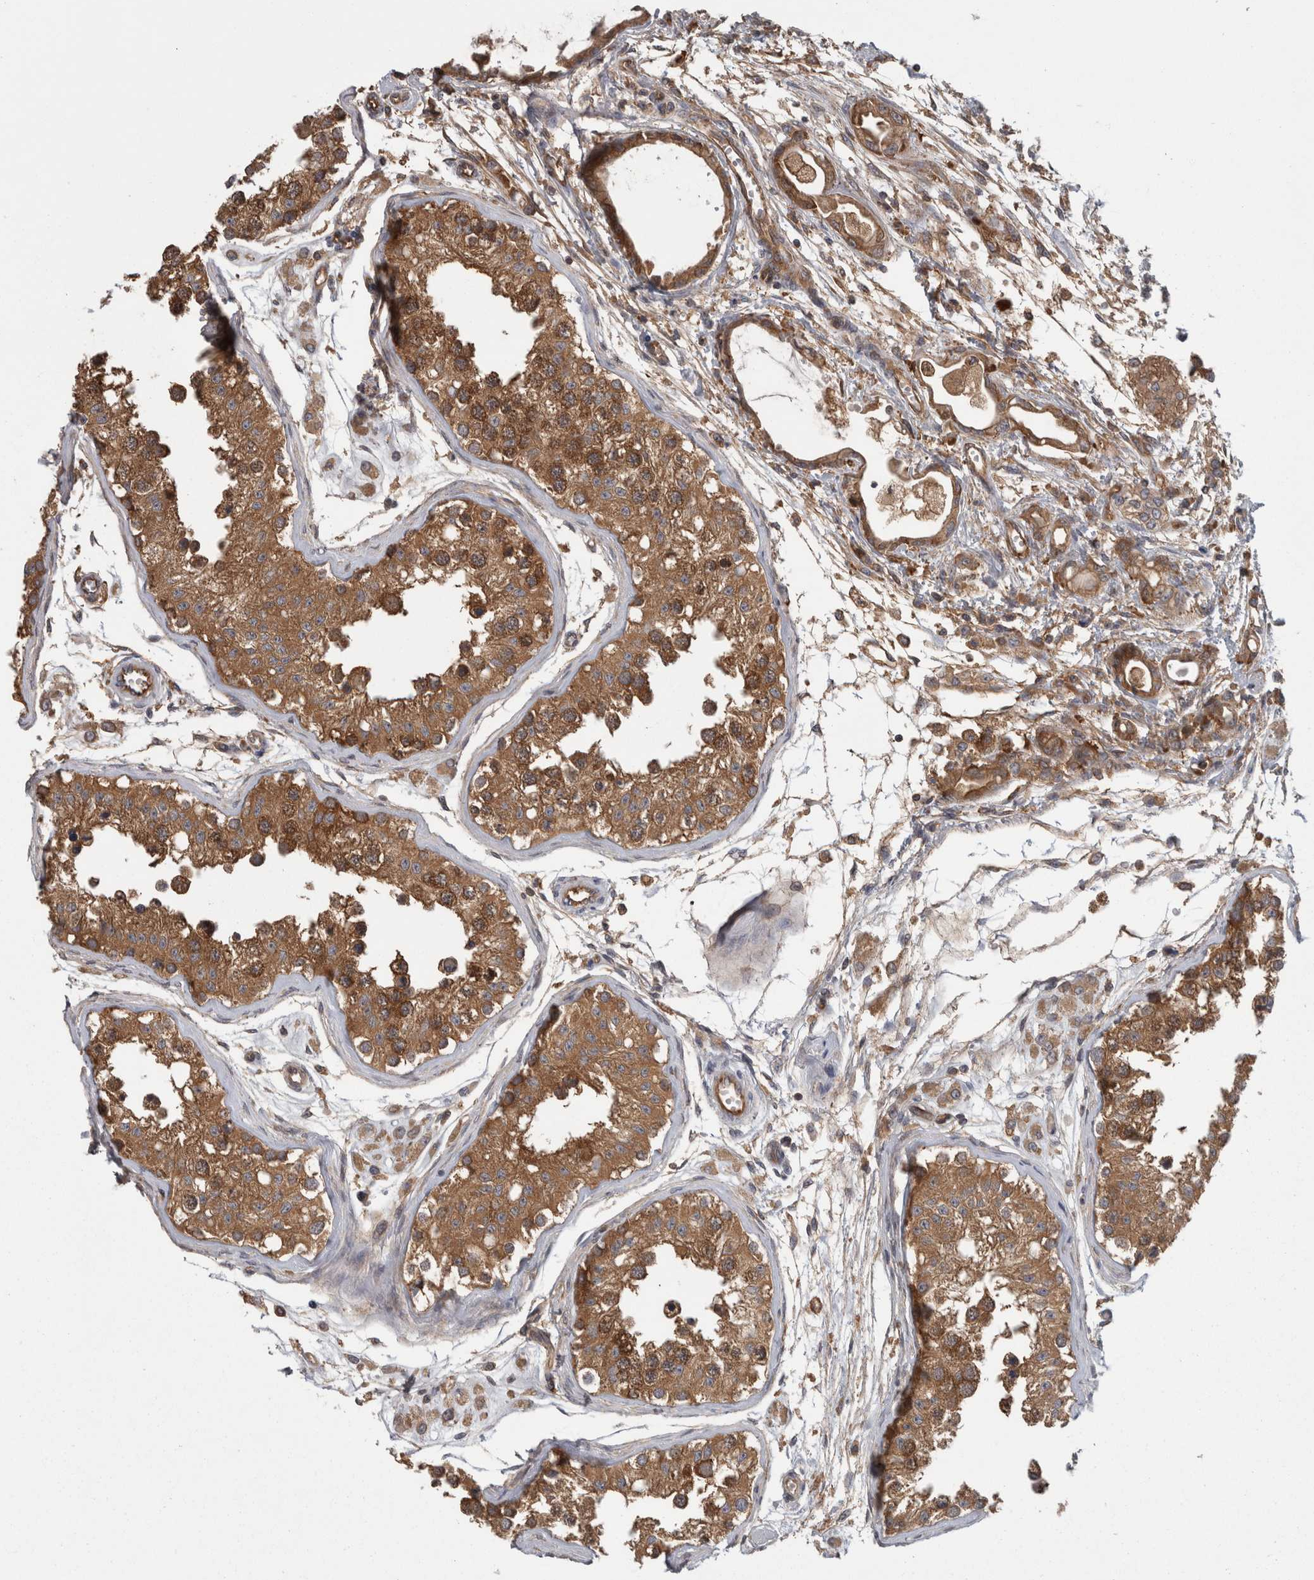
{"staining": {"intensity": "strong", "quantity": ">75%", "location": "cytoplasmic/membranous"}, "tissue": "testis", "cell_type": "Cells in seminiferous ducts", "image_type": "normal", "snomed": [{"axis": "morphology", "description": "Normal tissue, NOS"}, {"axis": "morphology", "description": "Adenocarcinoma, metastatic, NOS"}, {"axis": "topography", "description": "Testis"}], "caption": "Protein staining of unremarkable testis shows strong cytoplasmic/membranous expression in approximately >75% of cells in seminiferous ducts. The protein of interest is stained brown, and the nuclei are stained in blue (DAB IHC with brightfield microscopy, high magnification).", "gene": "SMCR8", "patient": {"sex": "male", "age": 26}}